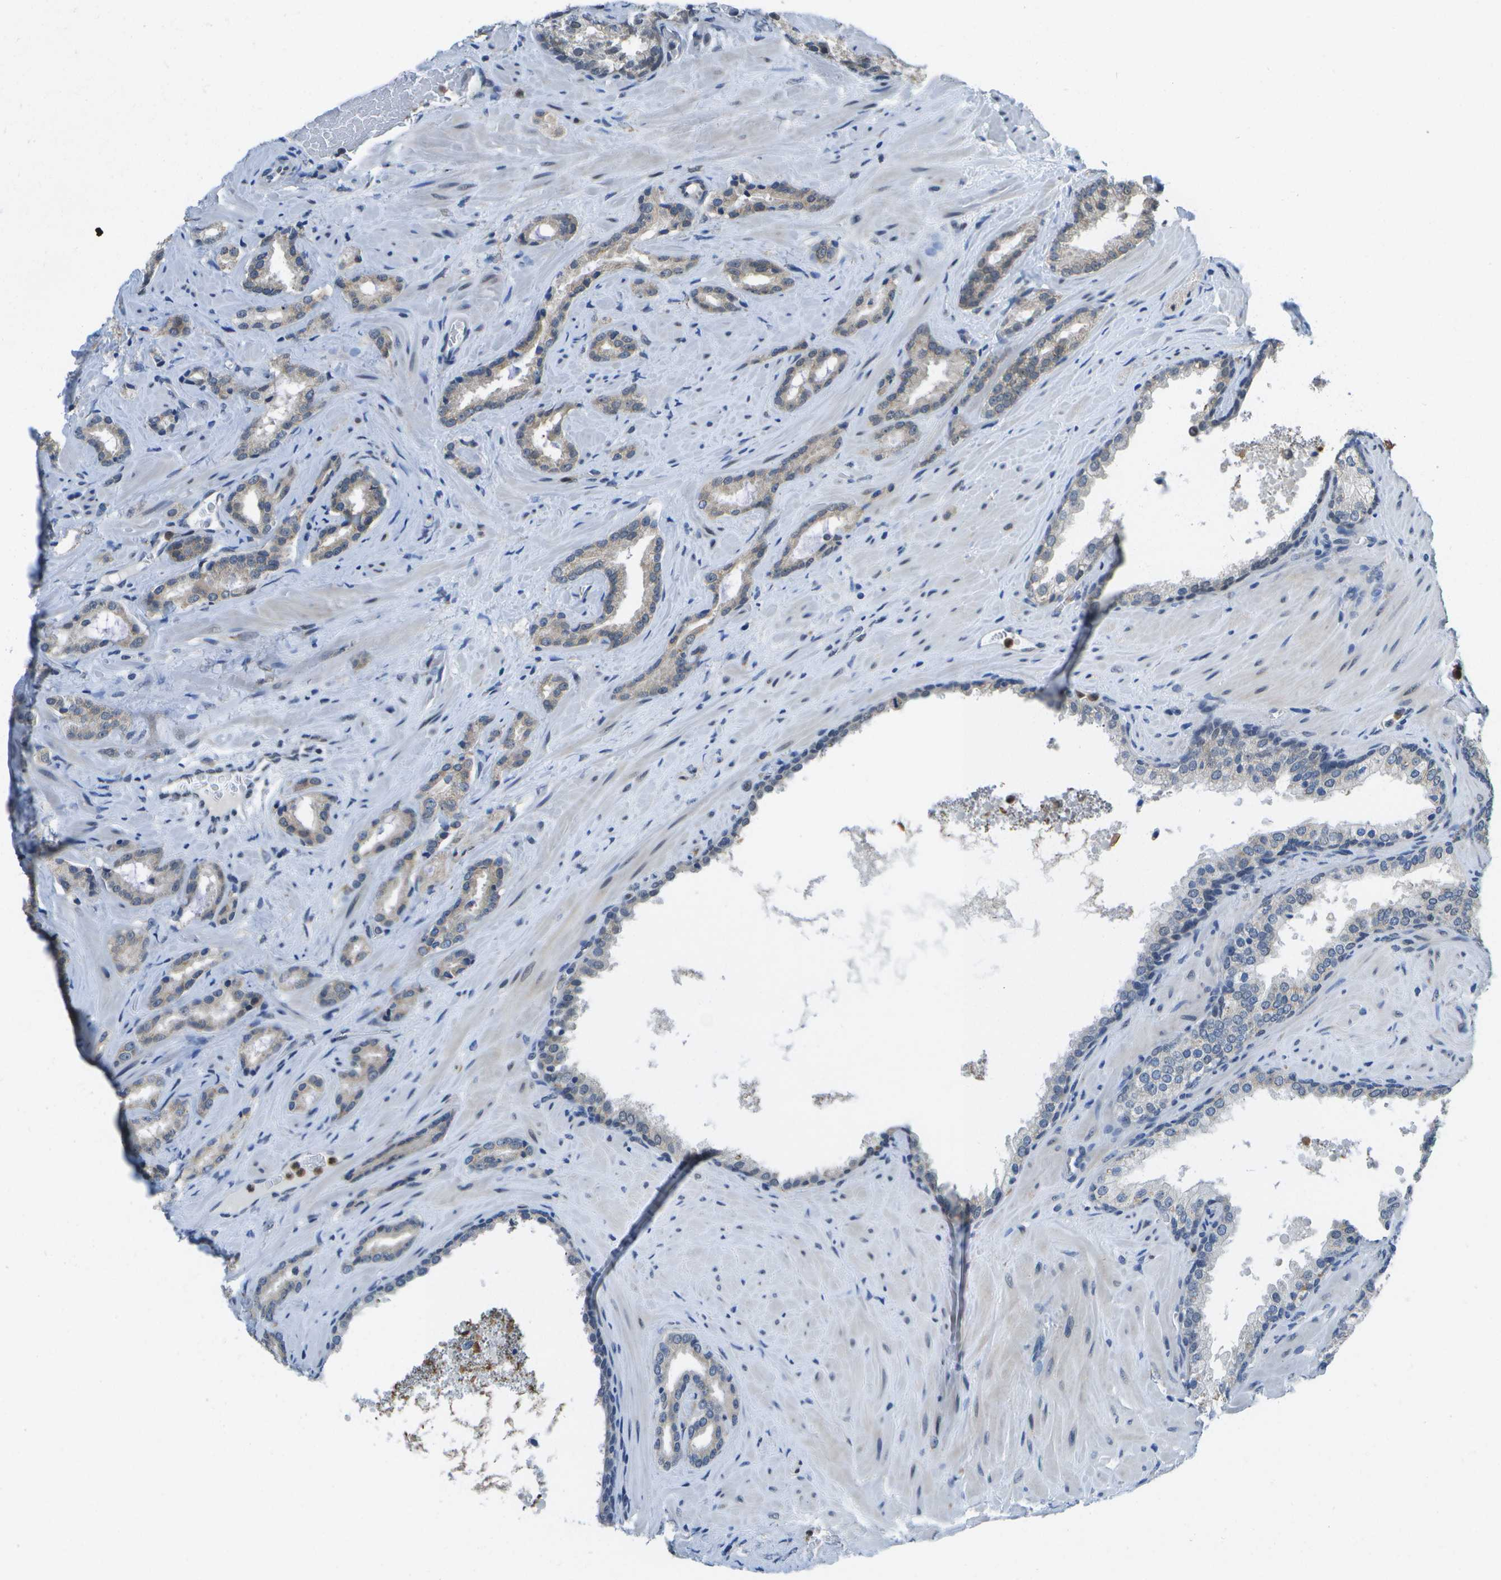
{"staining": {"intensity": "weak", "quantity": ">75%", "location": "cytoplasmic/membranous"}, "tissue": "prostate cancer", "cell_type": "Tumor cells", "image_type": "cancer", "snomed": [{"axis": "morphology", "description": "Adenocarcinoma, High grade"}, {"axis": "topography", "description": "Prostate"}], "caption": "Immunohistochemical staining of prostate adenocarcinoma (high-grade) shows low levels of weak cytoplasmic/membranous staining in approximately >75% of tumor cells.", "gene": "DSE", "patient": {"sex": "male", "age": 64}}